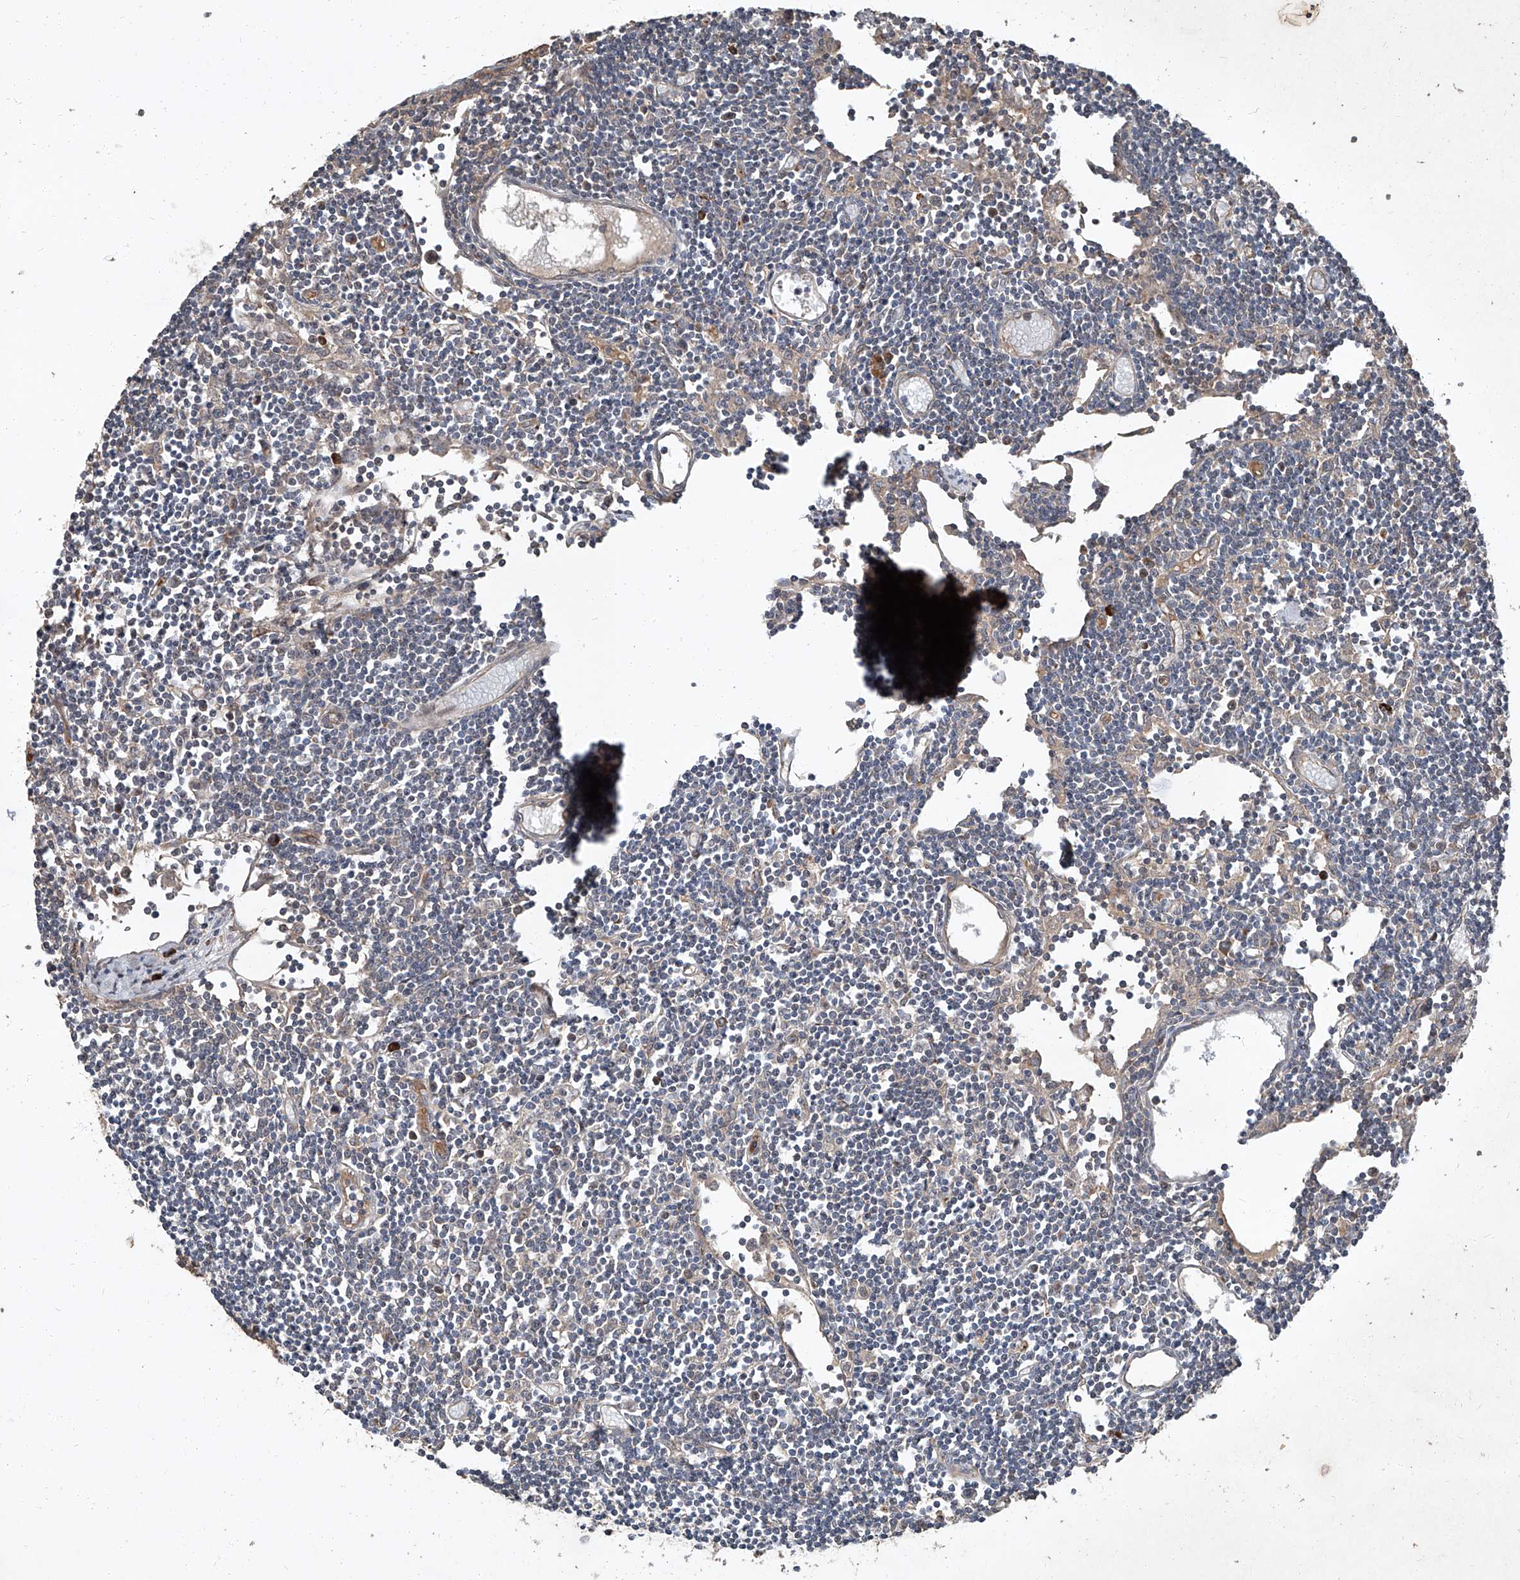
{"staining": {"intensity": "moderate", "quantity": "<25%", "location": "cytoplasmic/membranous"}, "tissue": "lymph node", "cell_type": "Non-germinal center cells", "image_type": "normal", "snomed": [{"axis": "morphology", "description": "Normal tissue, NOS"}, {"axis": "topography", "description": "Lymph node"}], "caption": "Immunohistochemical staining of normal lymph node demonstrates low levels of moderate cytoplasmic/membranous staining in approximately <25% of non-germinal center cells. (DAB (3,3'-diaminobenzidine) = brown stain, brightfield microscopy at high magnification).", "gene": "CCN1", "patient": {"sex": "female", "age": 11}}